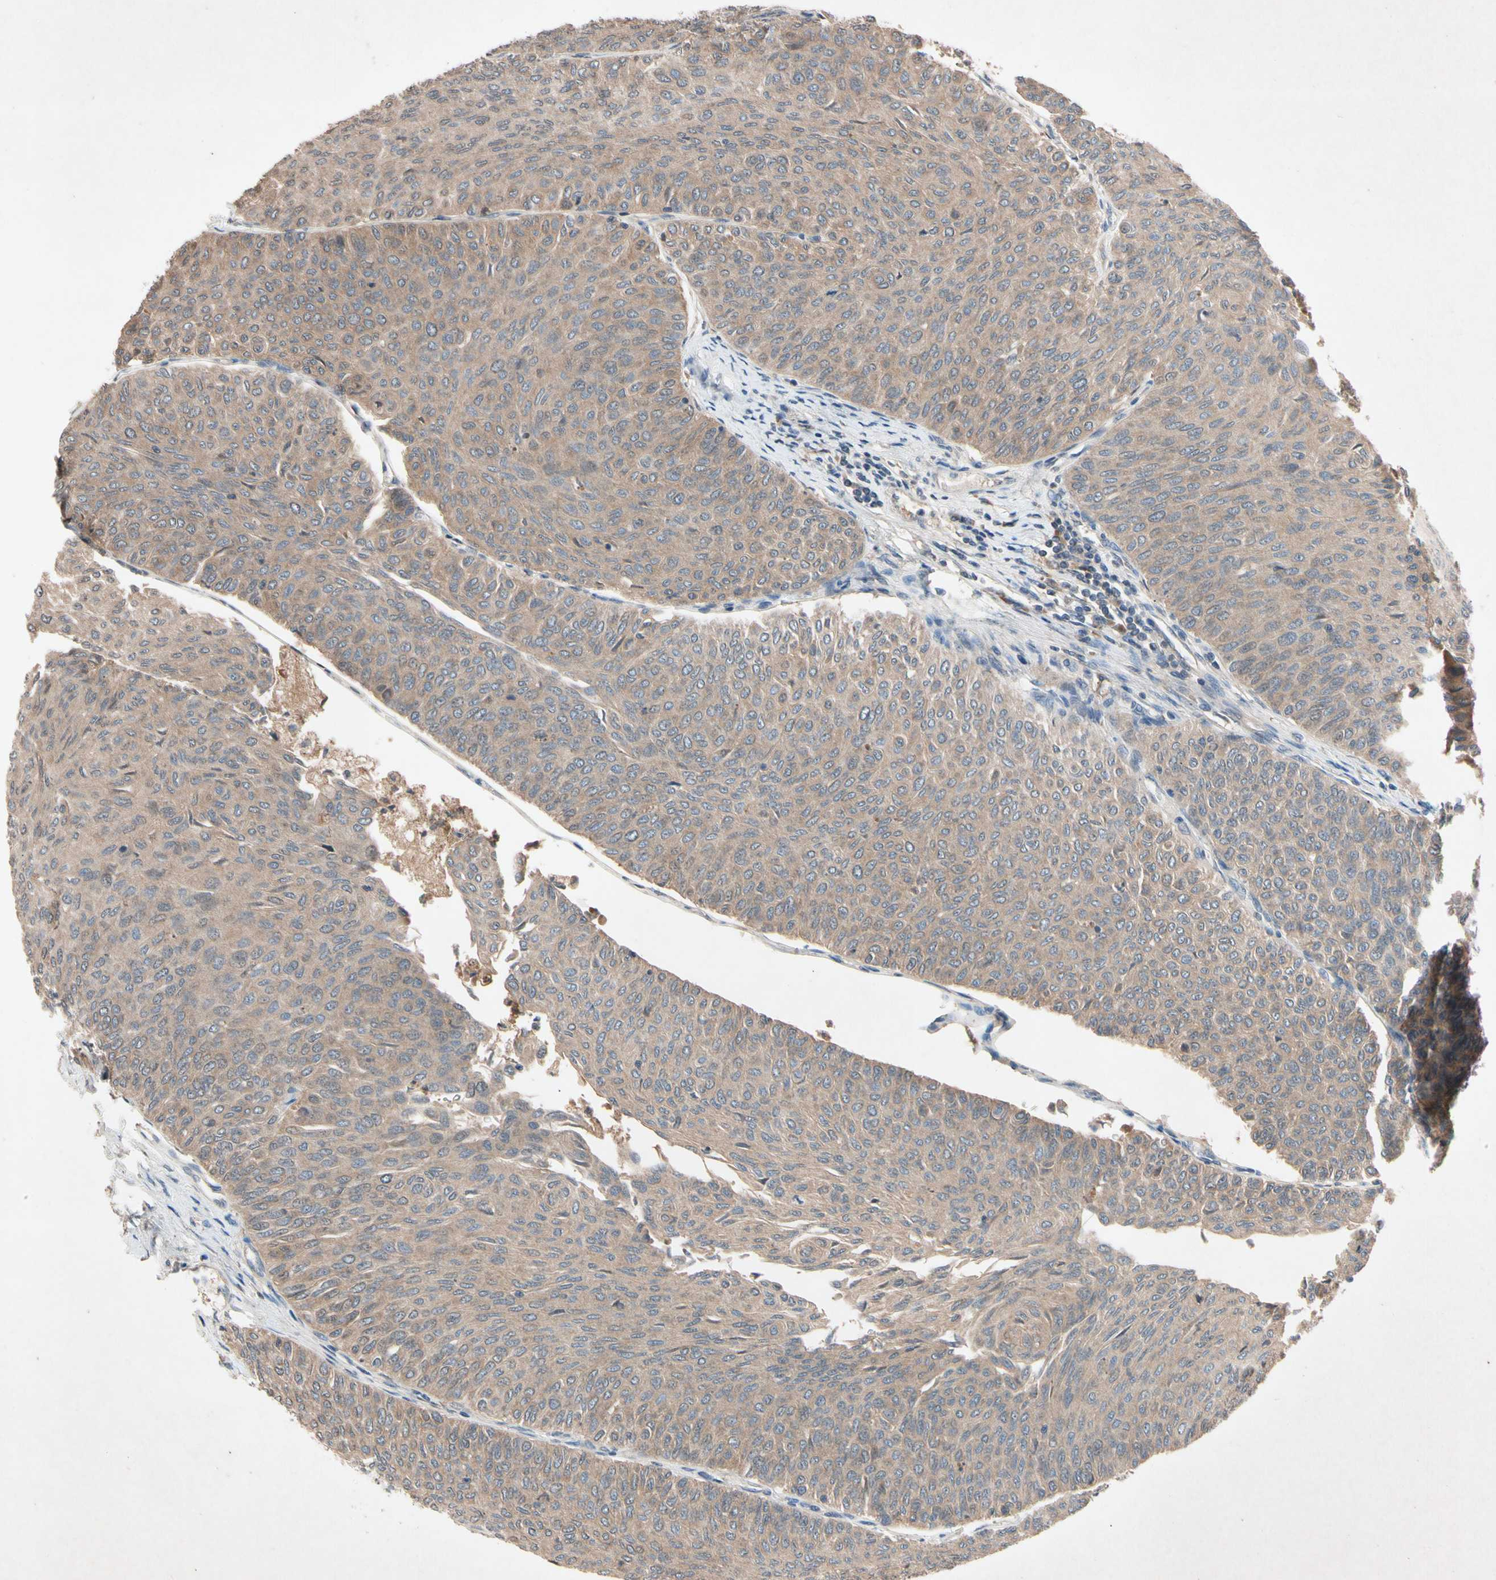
{"staining": {"intensity": "moderate", "quantity": ">75%", "location": "cytoplasmic/membranous"}, "tissue": "urothelial cancer", "cell_type": "Tumor cells", "image_type": "cancer", "snomed": [{"axis": "morphology", "description": "Urothelial carcinoma, Low grade"}, {"axis": "topography", "description": "Urinary bladder"}], "caption": "Immunohistochemical staining of low-grade urothelial carcinoma displays medium levels of moderate cytoplasmic/membranous protein positivity in about >75% of tumor cells.", "gene": "PRDX4", "patient": {"sex": "male", "age": 78}}